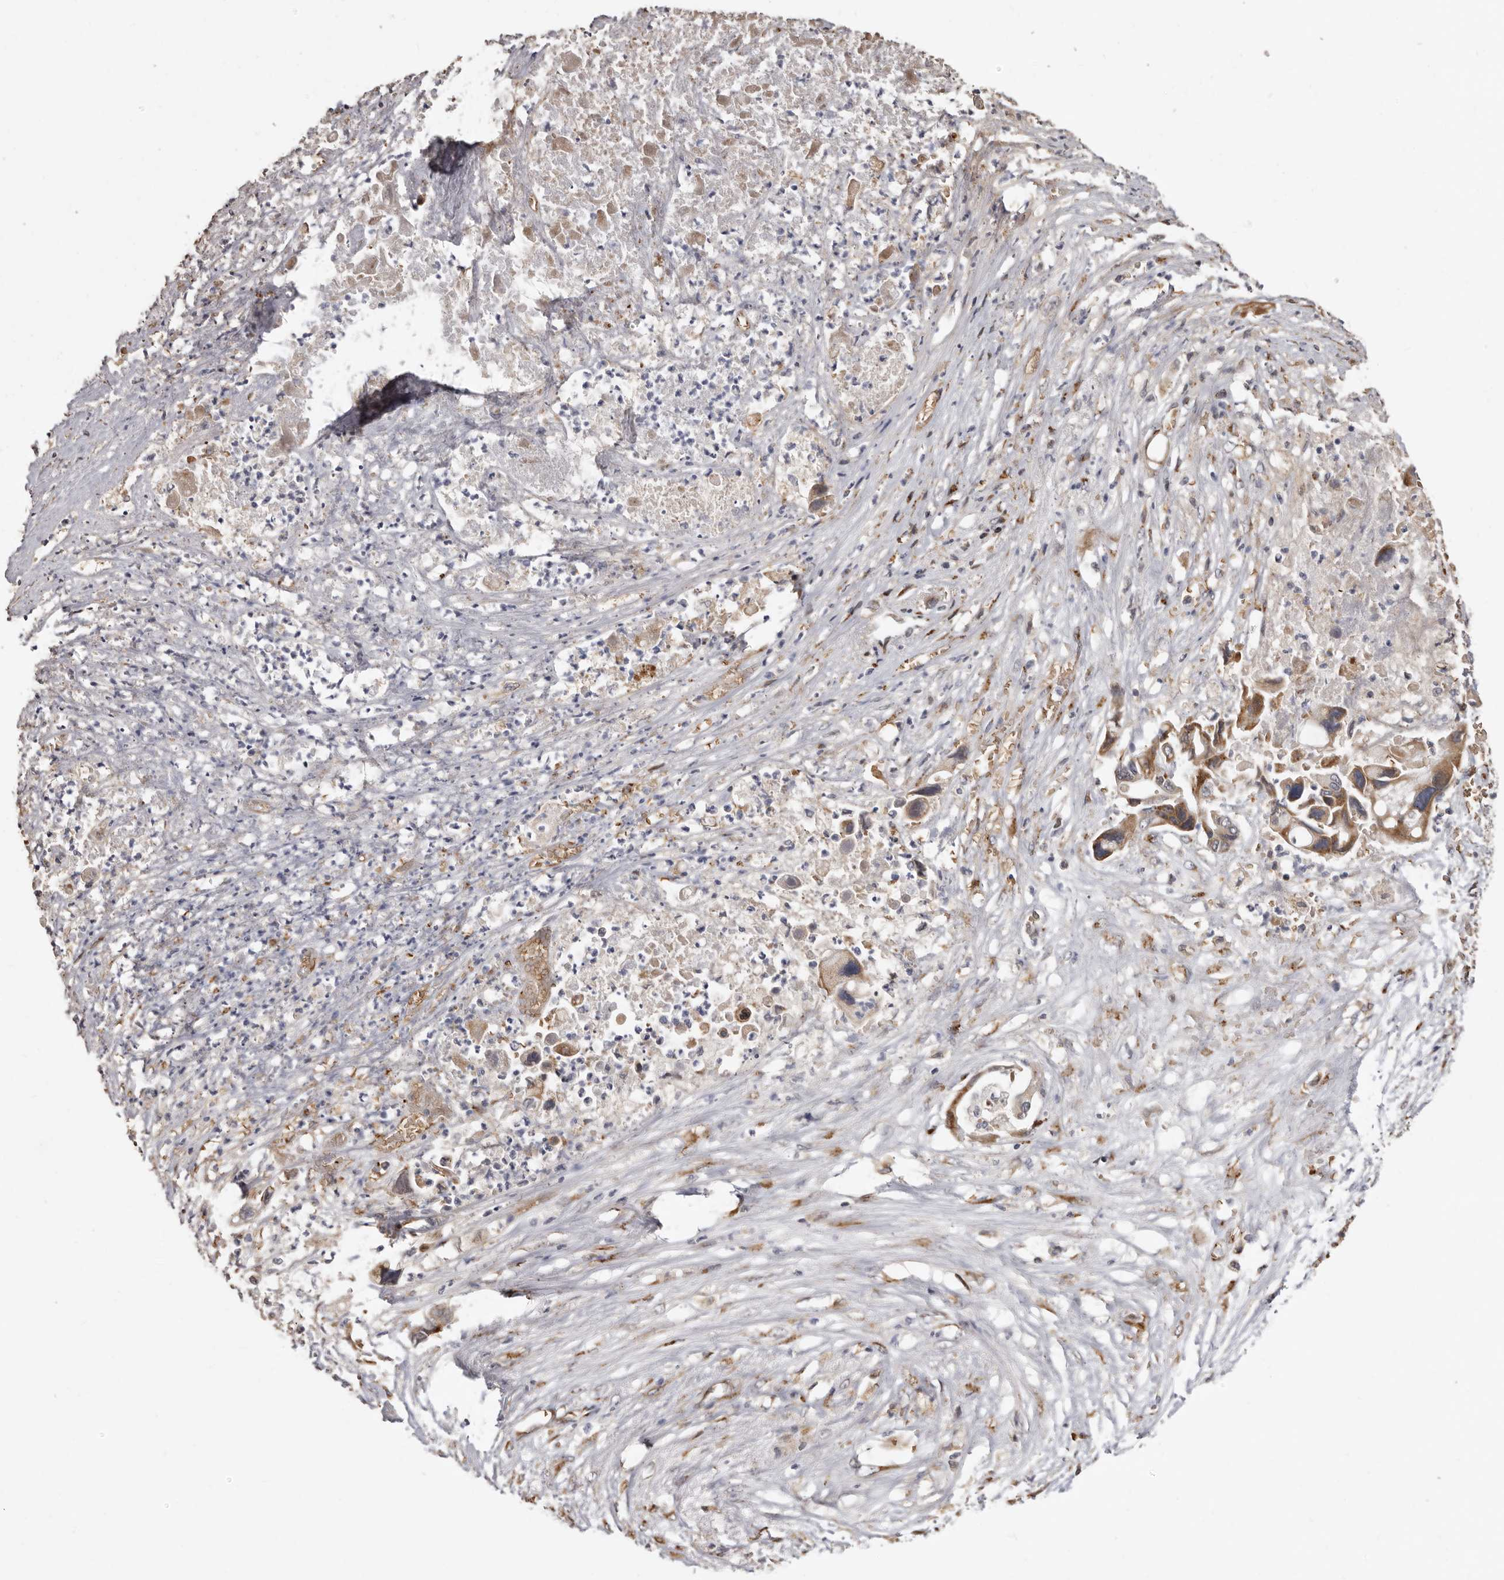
{"staining": {"intensity": "moderate", "quantity": "25%-75%", "location": "cytoplasmic/membranous"}, "tissue": "pancreatic cancer", "cell_type": "Tumor cells", "image_type": "cancer", "snomed": [{"axis": "morphology", "description": "Adenocarcinoma, NOS"}, {"axis": "topography", "description": "Pancreas"}], "caption": "Protein expression analysis of human pancreatic cancer (adenocarcinoma) reveals moderate cytoplasmic/membranous staining in about 25%-75% of tumor cells.", "gene": "ENTREP1", "patient": {"sex": "male", "age": 66}}